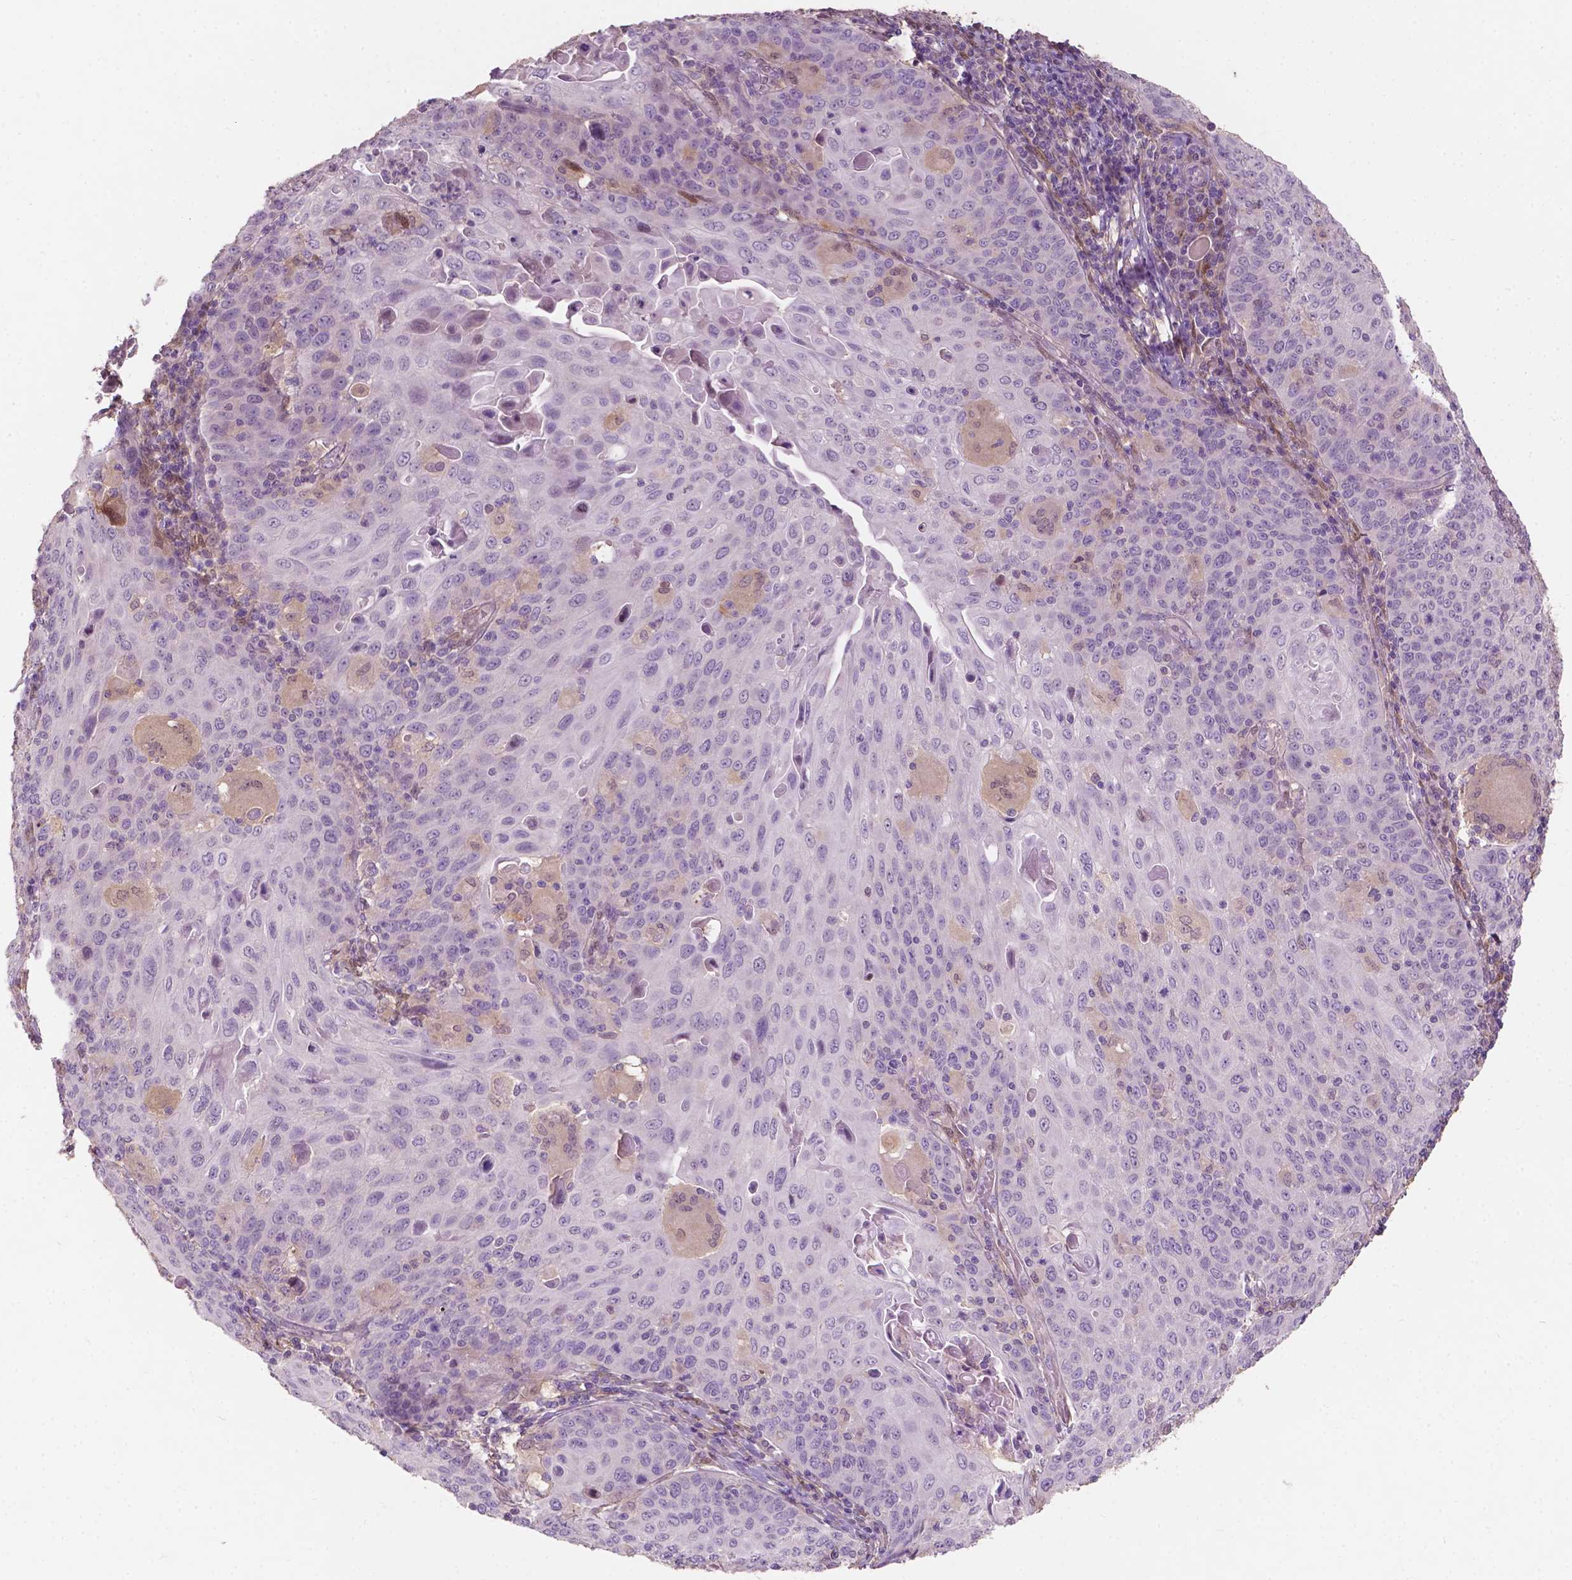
{"staining": {"intensity": "negative", "quantity": "none", "location": "none"}, "tissue": "cervical cancer", "cell_type": "Tumor cells", "image_type": "cancer", "snomed": [{"axis": "morphology", "description": "Squamous cell carcinoma, NOS"}, {"axis": "topography", "description": "Cervix"}], "caption": "Tumor cells are negative for protein expression in human cervical cancer.", "gene": "GPR37", "patient": {"sex": "female", "age": 65}}